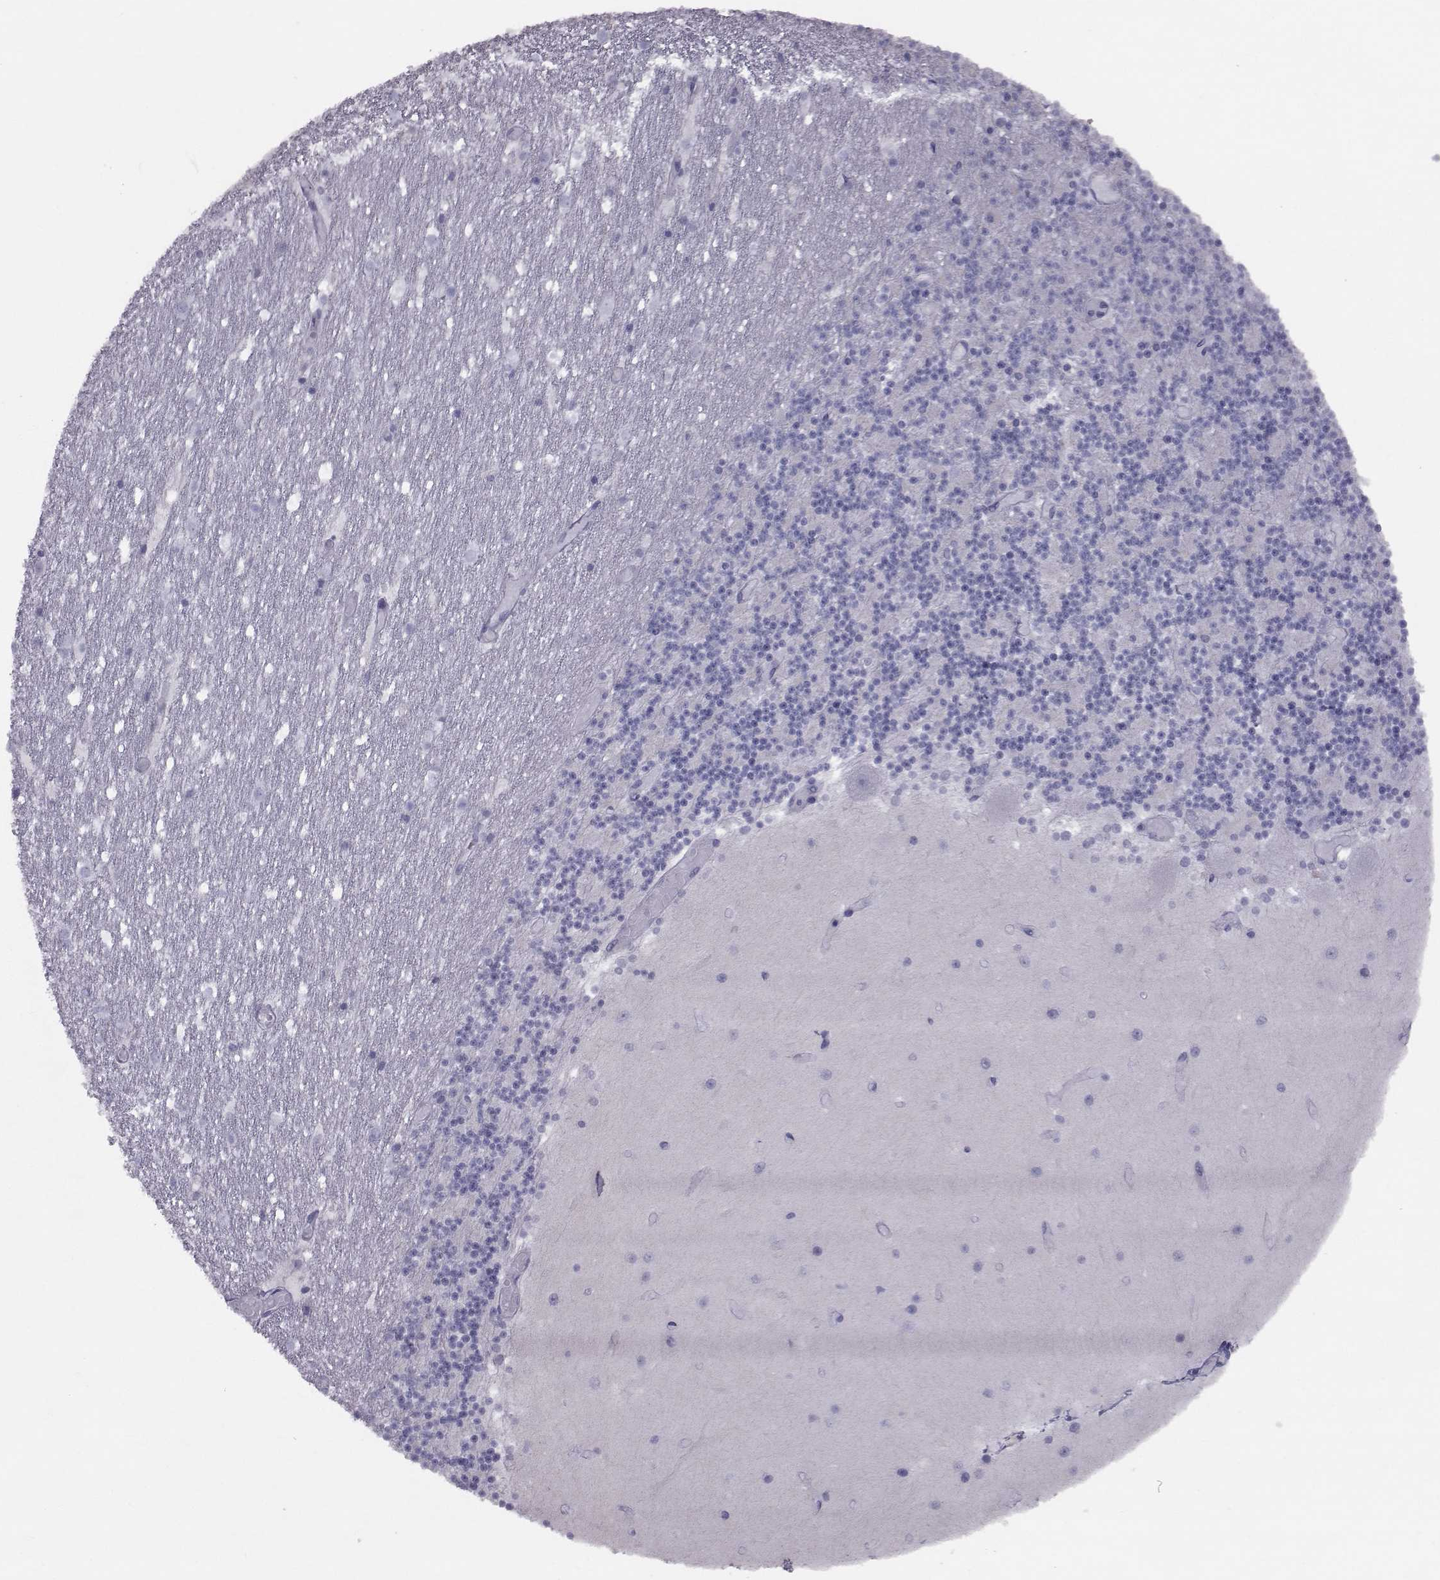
{"staining": {"intensity": "negative", "quantity": "none", "location": "none"}, "tissue": "cerebellum", "cell_type": "Cells in granular layer", "image_type": "normal", "snomed": [{"axis": "morphology", "description": "Normal tissue, NOS"}, {"axis": "topography", "description": "Cerebellum"}], "caption": "Immunohistochemistry (IHC) of unremarkable cerebellum demonstrates no positivity in cells in granular layer.", "gene": "GARIN3", "patient": {"sex": "female", "age": 28}}